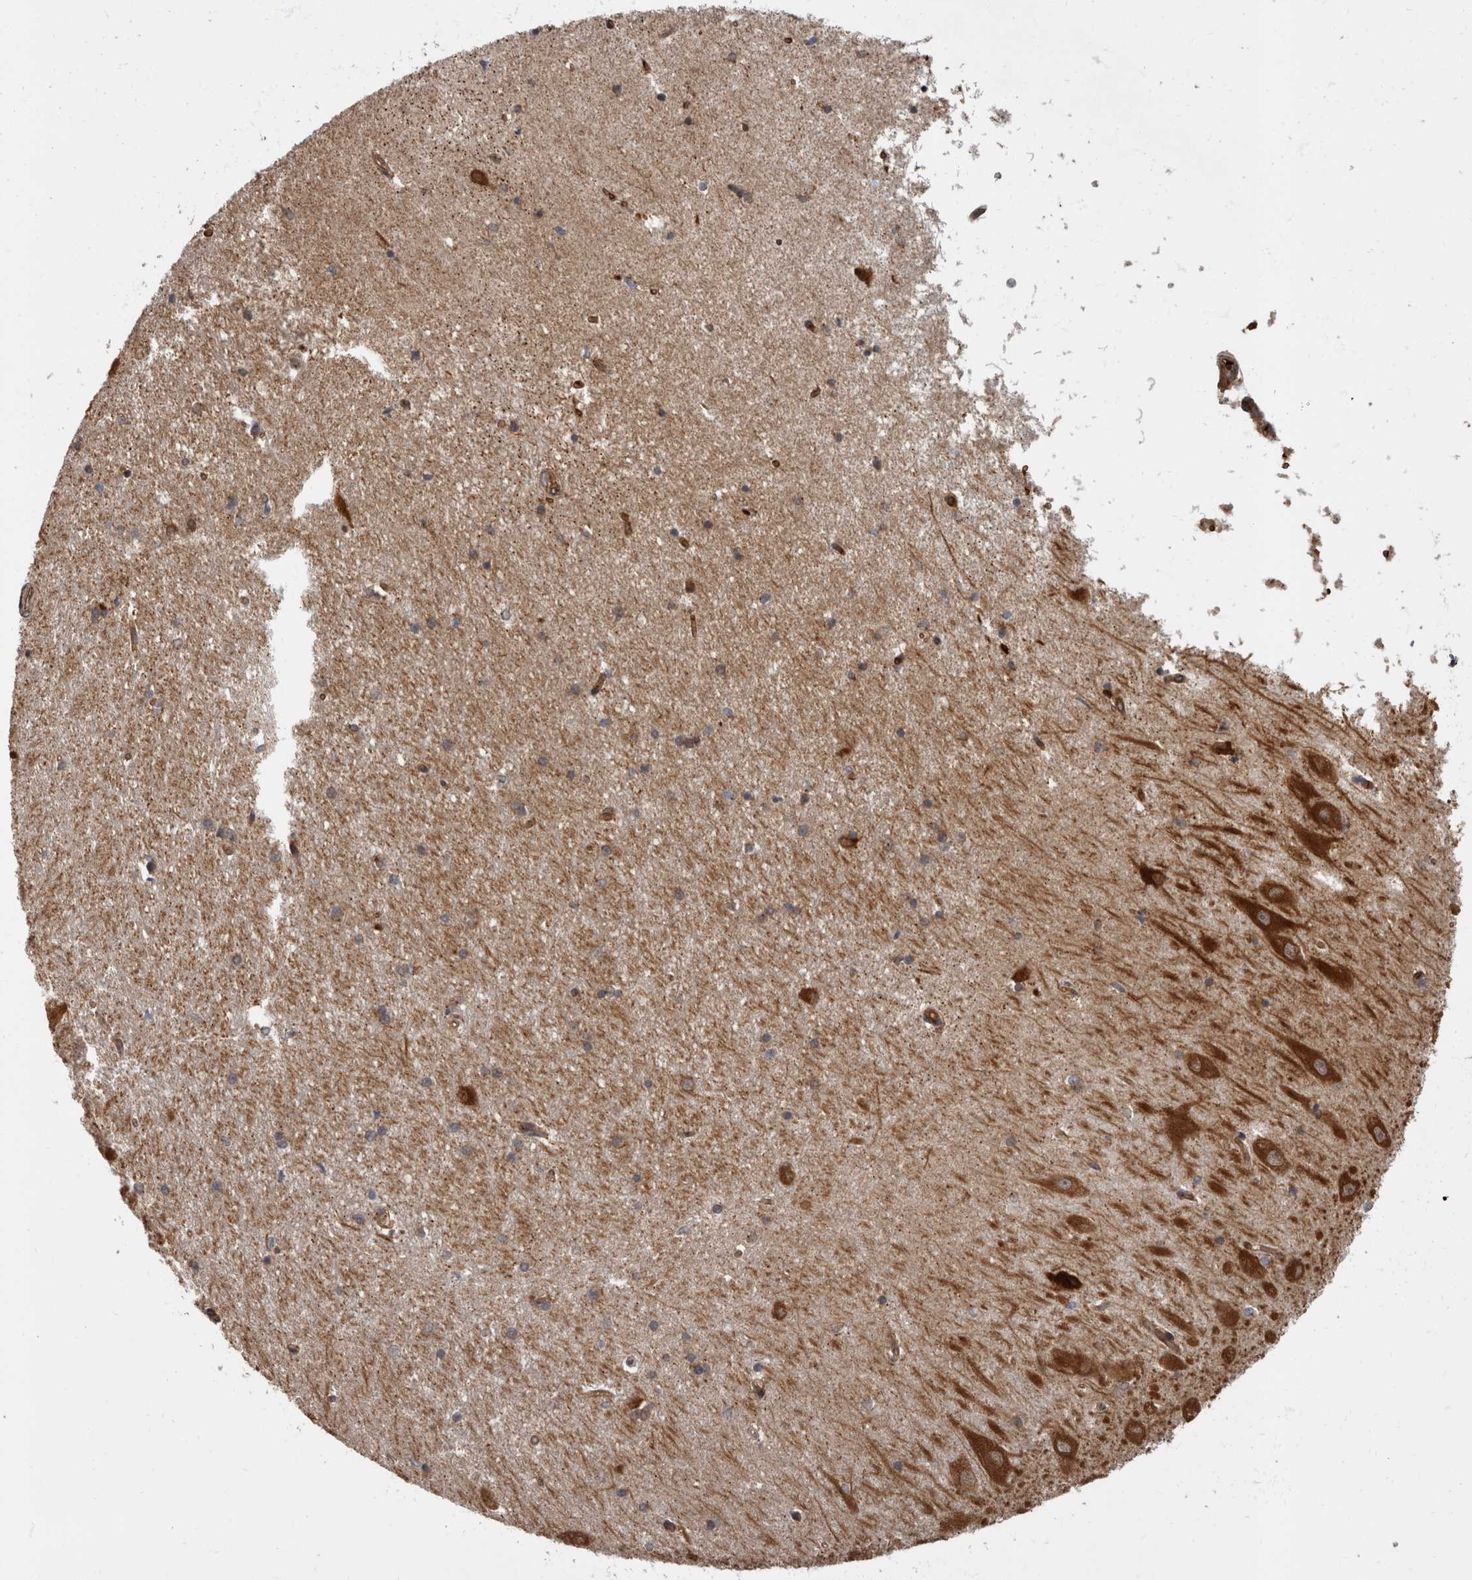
{"staining": {"intensity": "moderate", "quantity": "<25%", "location": "cytoplasmic/membranous"}, "tissue": "hippocampus", "cell_type": "Glial cells", "image_type": "normal", "snomed": [{"axis": "morphology", "description": "Normal tissue, NOS"}, {"axis": "topography", "description": "Hippocampus"}], "caption": "Immunohistochemistry micrograph of benign human hippocampus stained for a protein (brown), which reveals low levels of moderate cytoplasmic/membranous expression in about <25% of glial cells.", "gene": "HOOK3", "patient": {"sex": "male", "age": 45}}